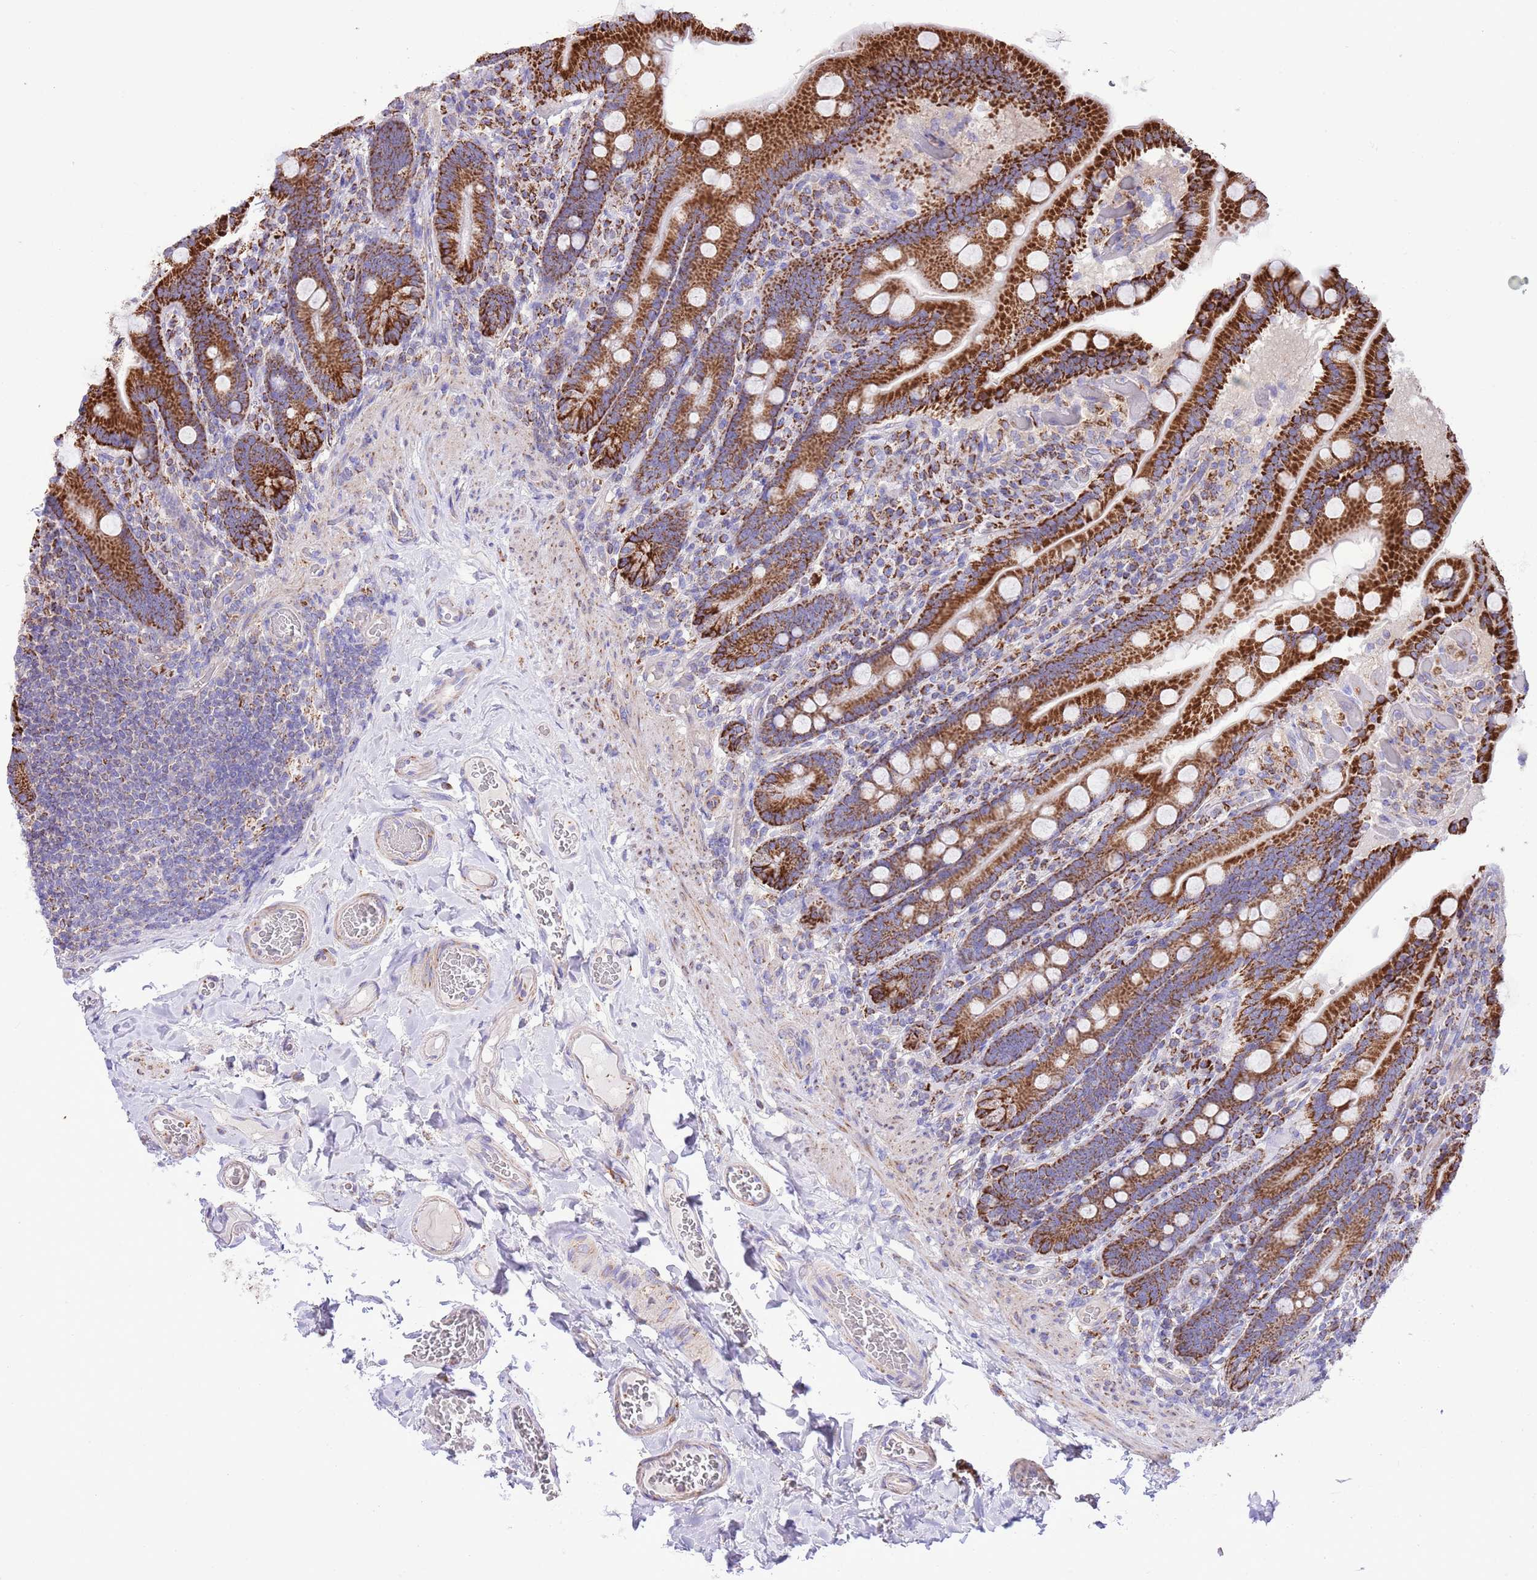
{"staining": {"intensity": "strong", "quantity": ">75%", "location": "cytoplasmic/membranous"}, "tissue": "duodenum", "cell_type": "Glandular cells", "image_type": "normal", "snomed": [{"axis": "morphology", "description": "Normal tissue, NOS"}, {"axis": "topography", "description": "Duodenum"}], "caption": "The immunohistochemical stain labels strong cytoplasmic/membranous expression in glandular cells of normal duodenum.", "gene": "SS18L2", "patient": {"sex": "female", "age": 62}}